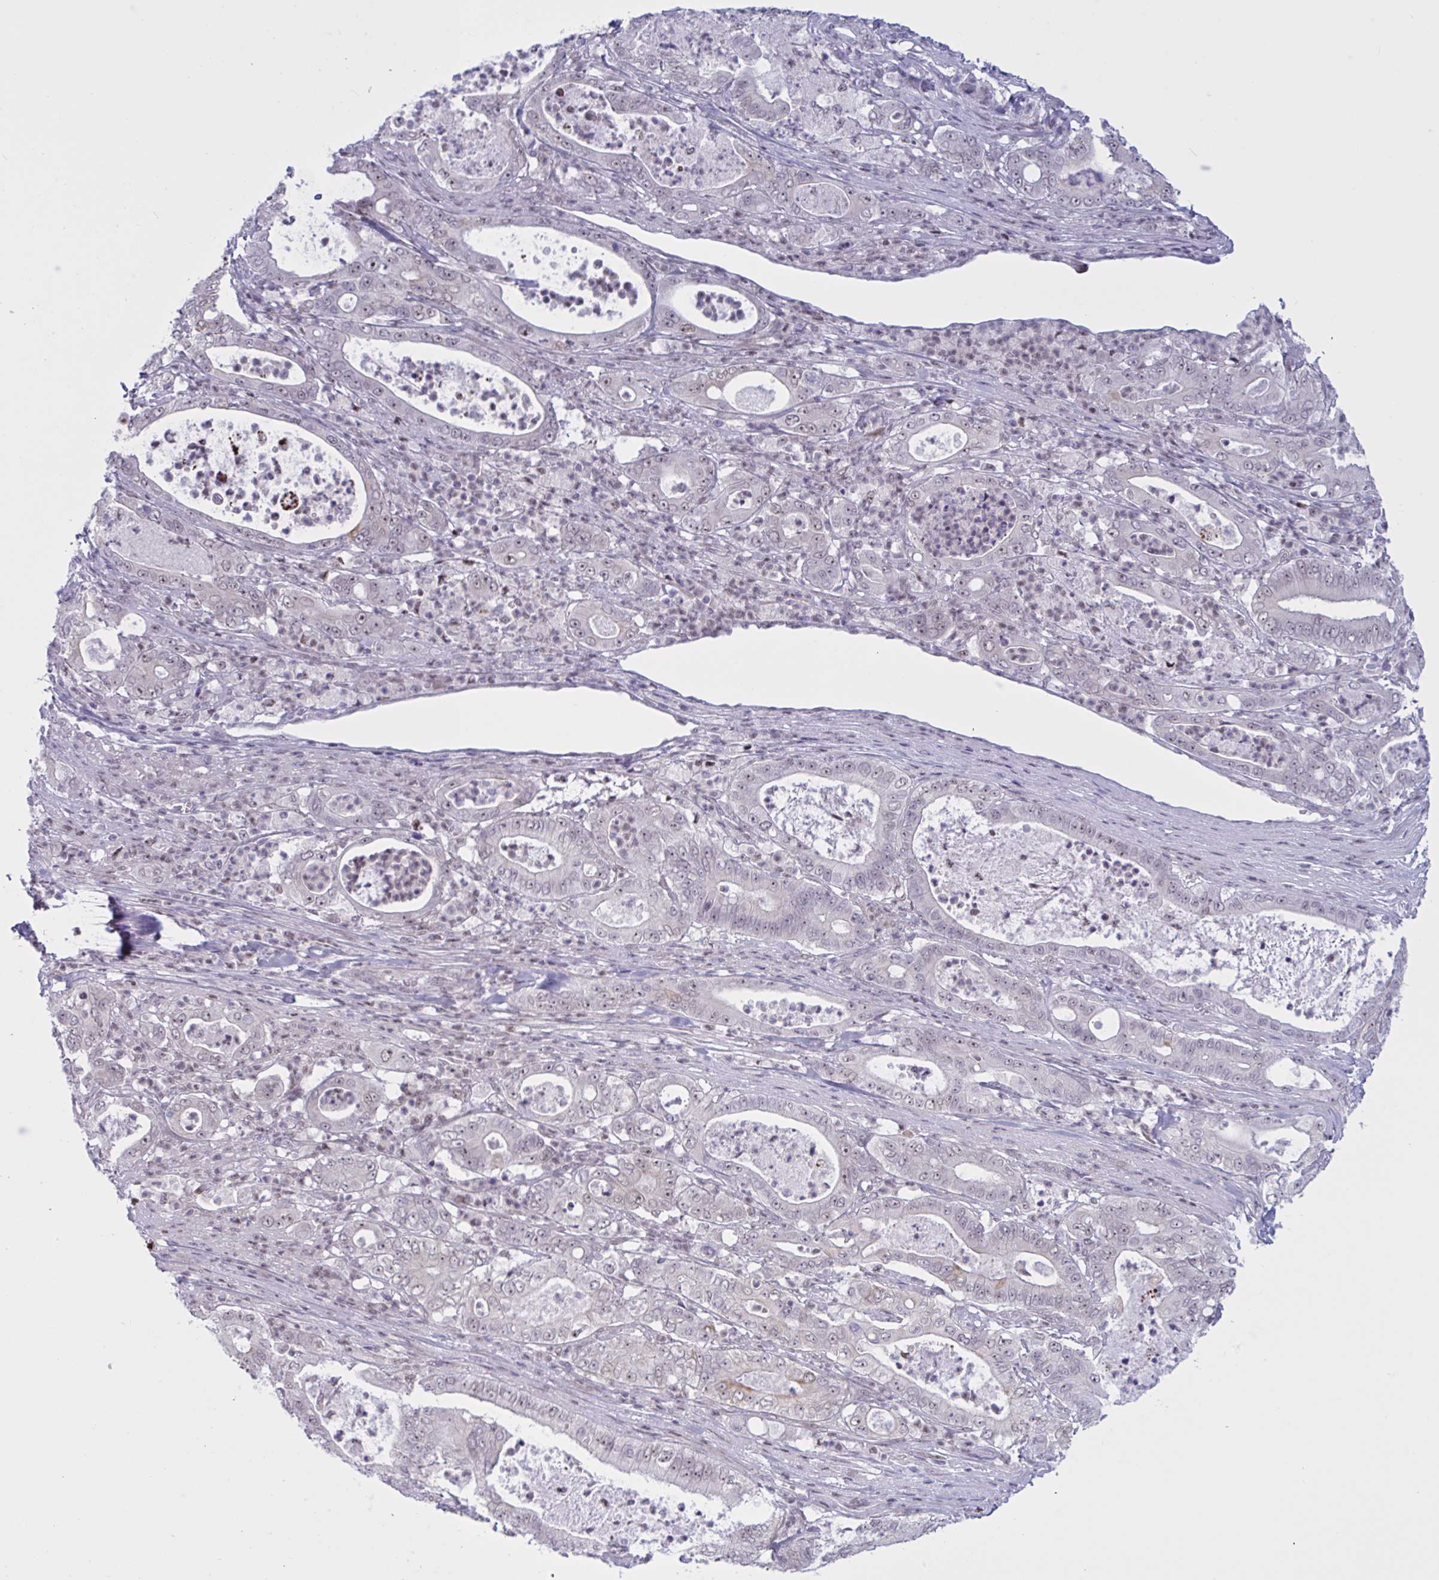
{"staining": {"intensity": "negative", "quantity": "none", "location": "none"}, "tissue": "pancreatic cancer", "cell_type": "Tumor cells", "image_type": "cancer", "snomed": [{"axis": "morphology", "description": "Adenocarcinoma, NOS"}, {"axis": "topography", "description": "Pancreas"}], "caption": "Adenocarcinoma (pancreatic) was stained to show a protein in brown. There is no significant staining in tumor cells.", "gene": "PRMT6", "patient": {"sex": "male", "age": 71}}